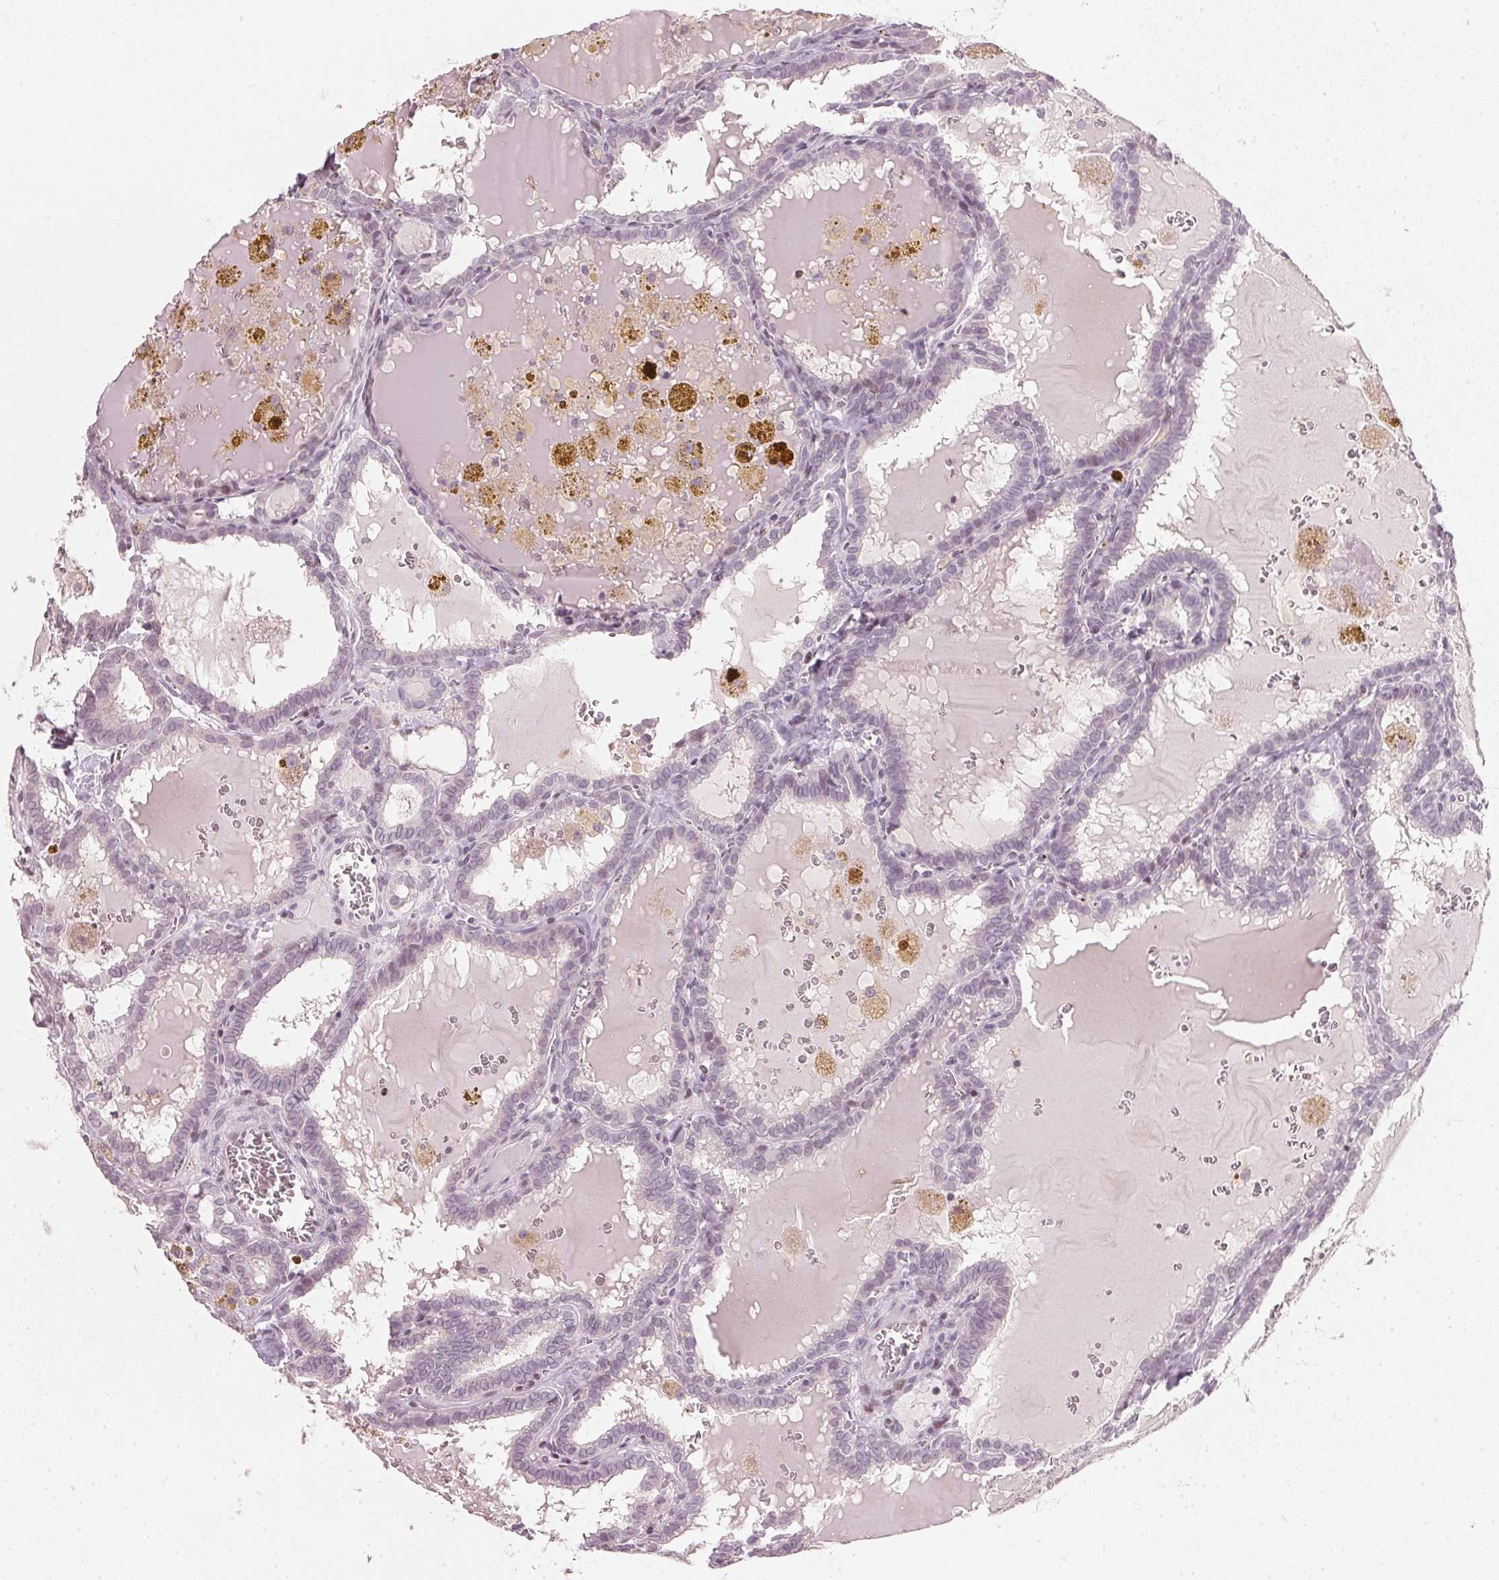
{"staining": {"intensity": "negative", "quantity": "none", "location": "none"}, "tissue": "thyroid cancer", "cell_type": "Tumor cells", "image_type": "cancer", "snomed": [{"axis": "morphology", "description": "Papillary adenocarcinoma, NOS"}, {"axis": "topography", "description": "Thyroid gland"}], "caption": "This micrograph is of papillary adenocarcinoma (thyroid) stained with IHC to label a protein in brown with the nuclei are counter-stained blue. There is no staining in tumor cells.", "gene": "SFRP4", "patient": {"sex": "female", "age": 39}}